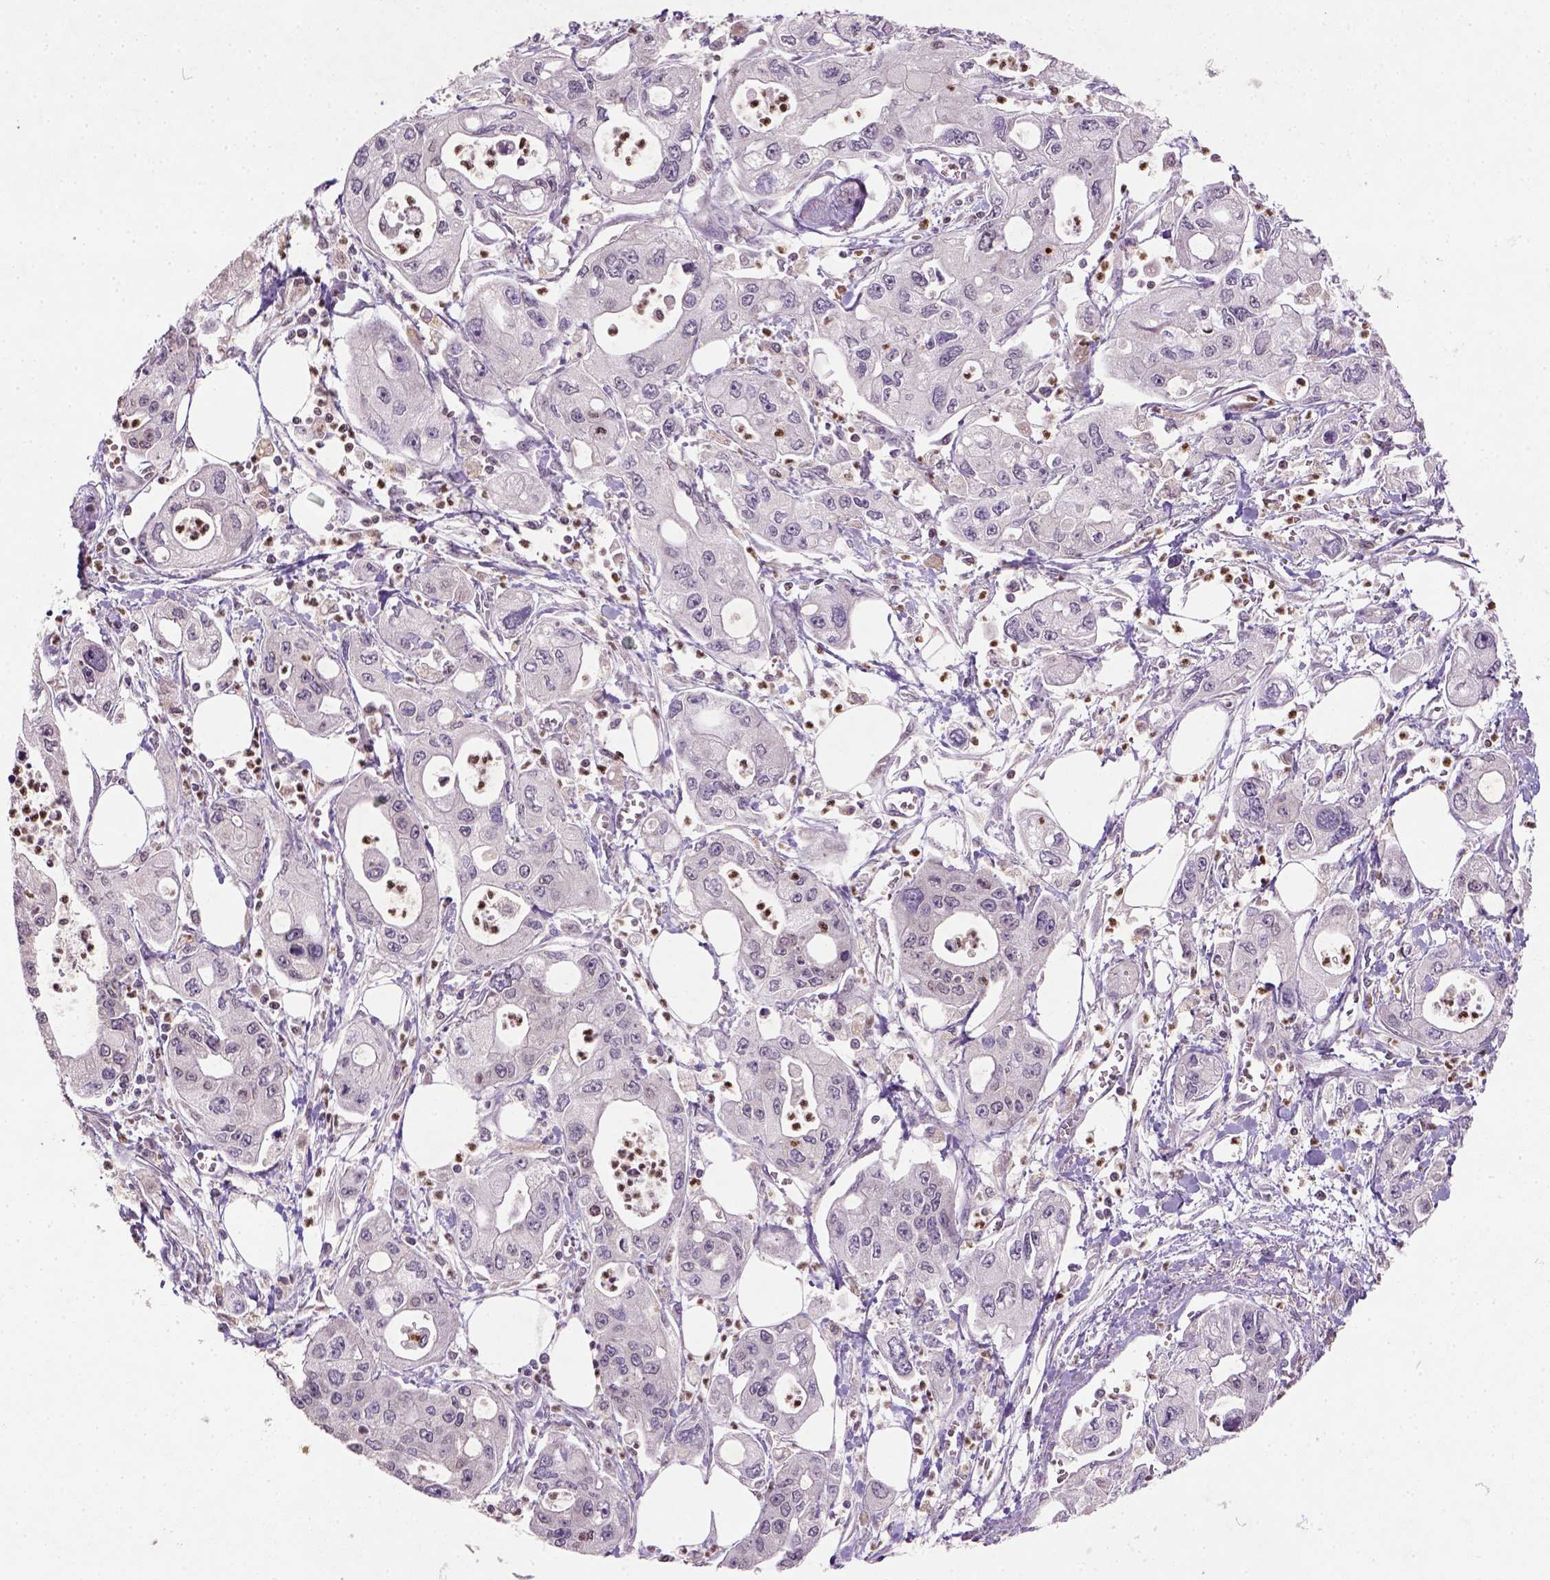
{"staining": {"intensity": "negative", "quantity": "none", "location": "none"}, "tissue": "pancreatic cancer", "cell_type": "Tumor cells", "image_type": "cancer", "snomed": [{"axis": "morphology", "description": "Adenocarcinoma, NOS"}, {"axis": "topography", "description": "Pancreas"}], "caption": "An immunohistochemistry photomicrograph of pancreatic adenocarcinoma is shown. There is no staining in tumor cells of pancreatic adenocarcinoma.", "gene": "NUDT3", "patient": {"sex": "male", "age": 70}}